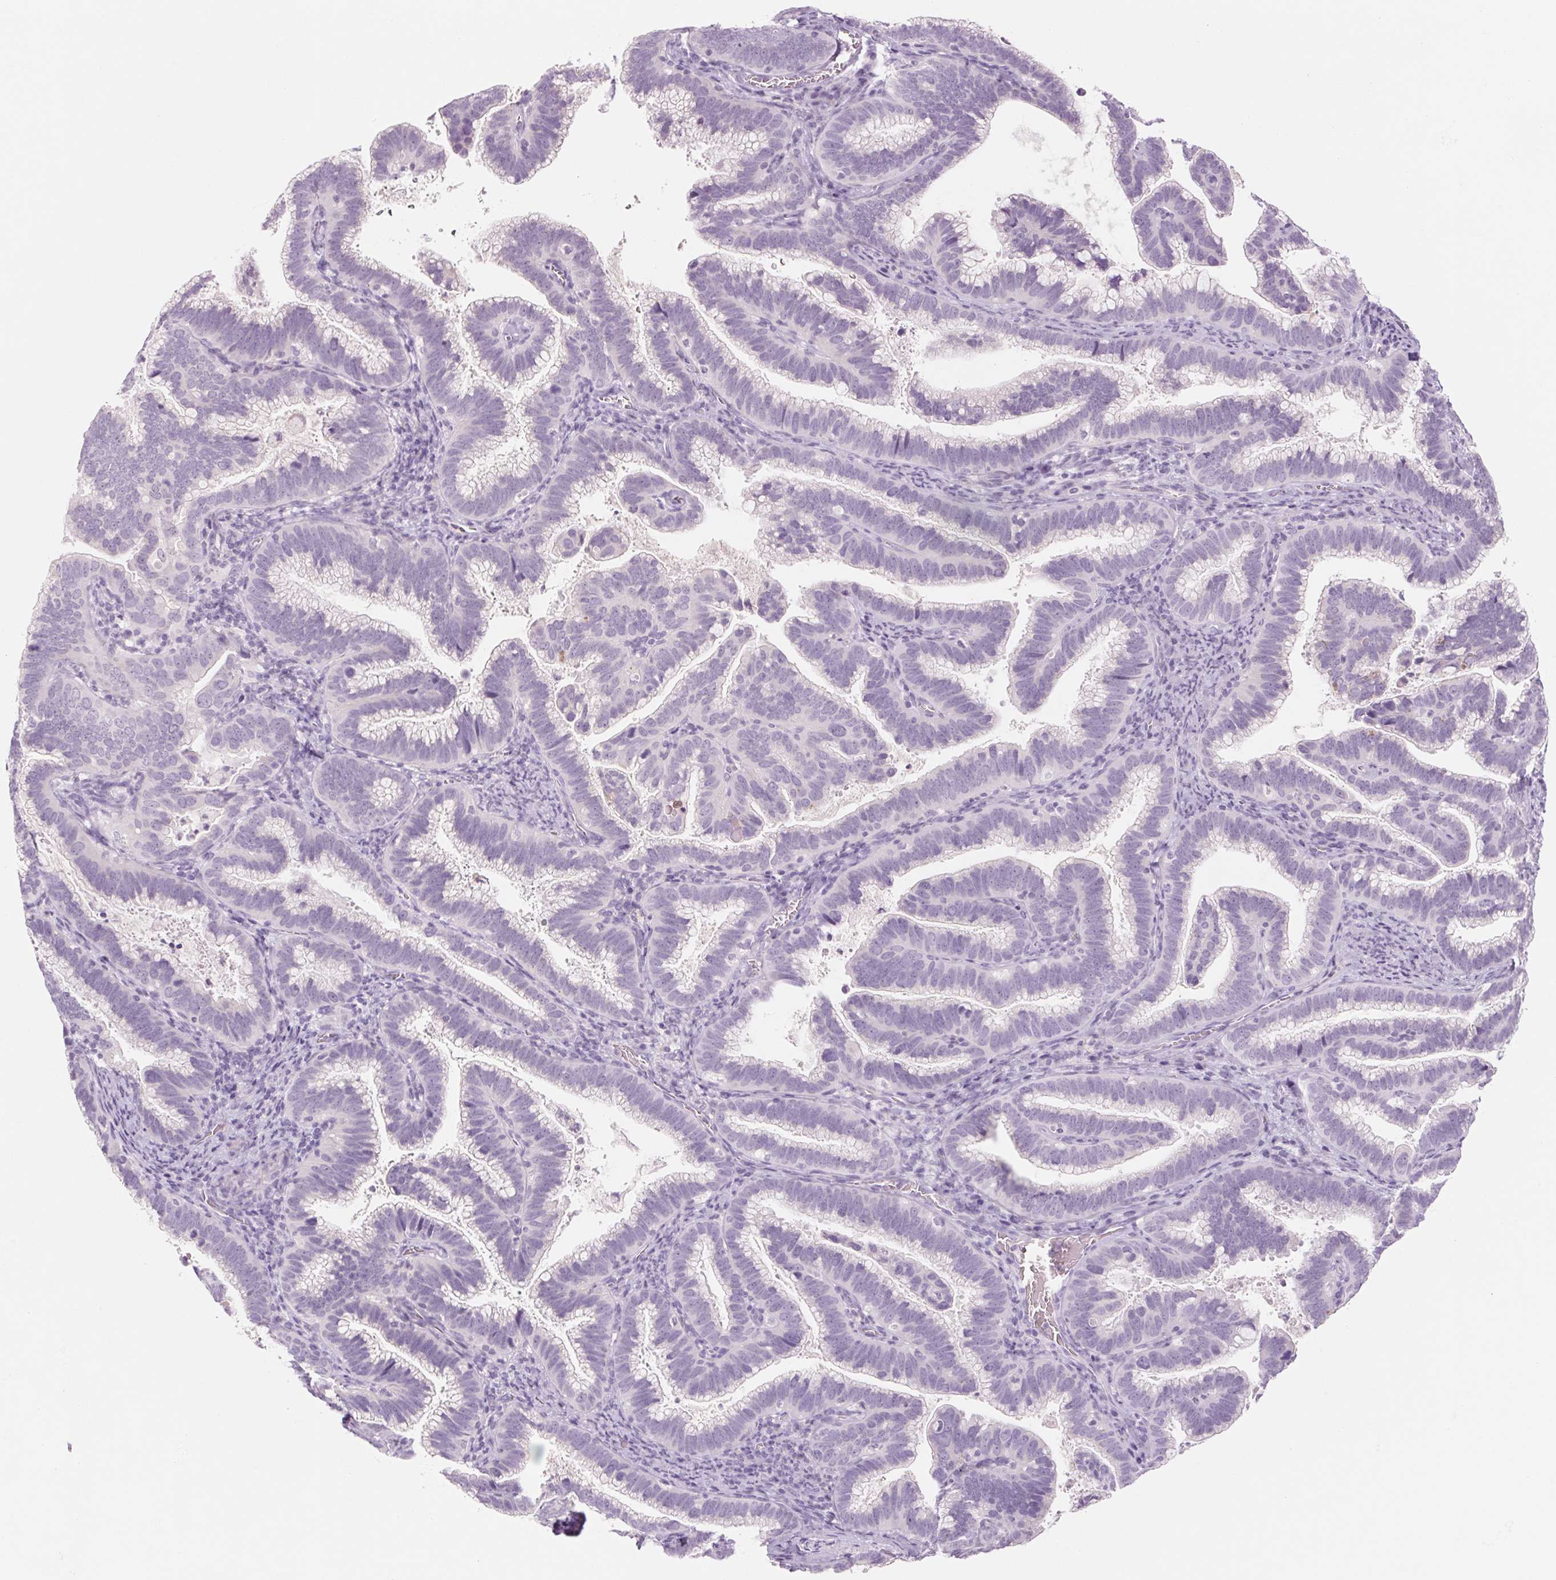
{"staining": {"intensity": "negative", "quantity": "none", "location": "none"}, "tissue": "cervical cancer", "cell_type": "Tumor cells", "image_type": "cancer", "snomed": [{"axis": "morphology", "description": "Adenocarcinoma, NOS"}, {"axis": "topography", "description": "Cervix"}], "caption": "This is an IHC image of human cervical cancer (adenocarcinoma). There is no staining in tumor cells.", "gene": "RPTN", "patient": {"sex": "female", "age": 61}}